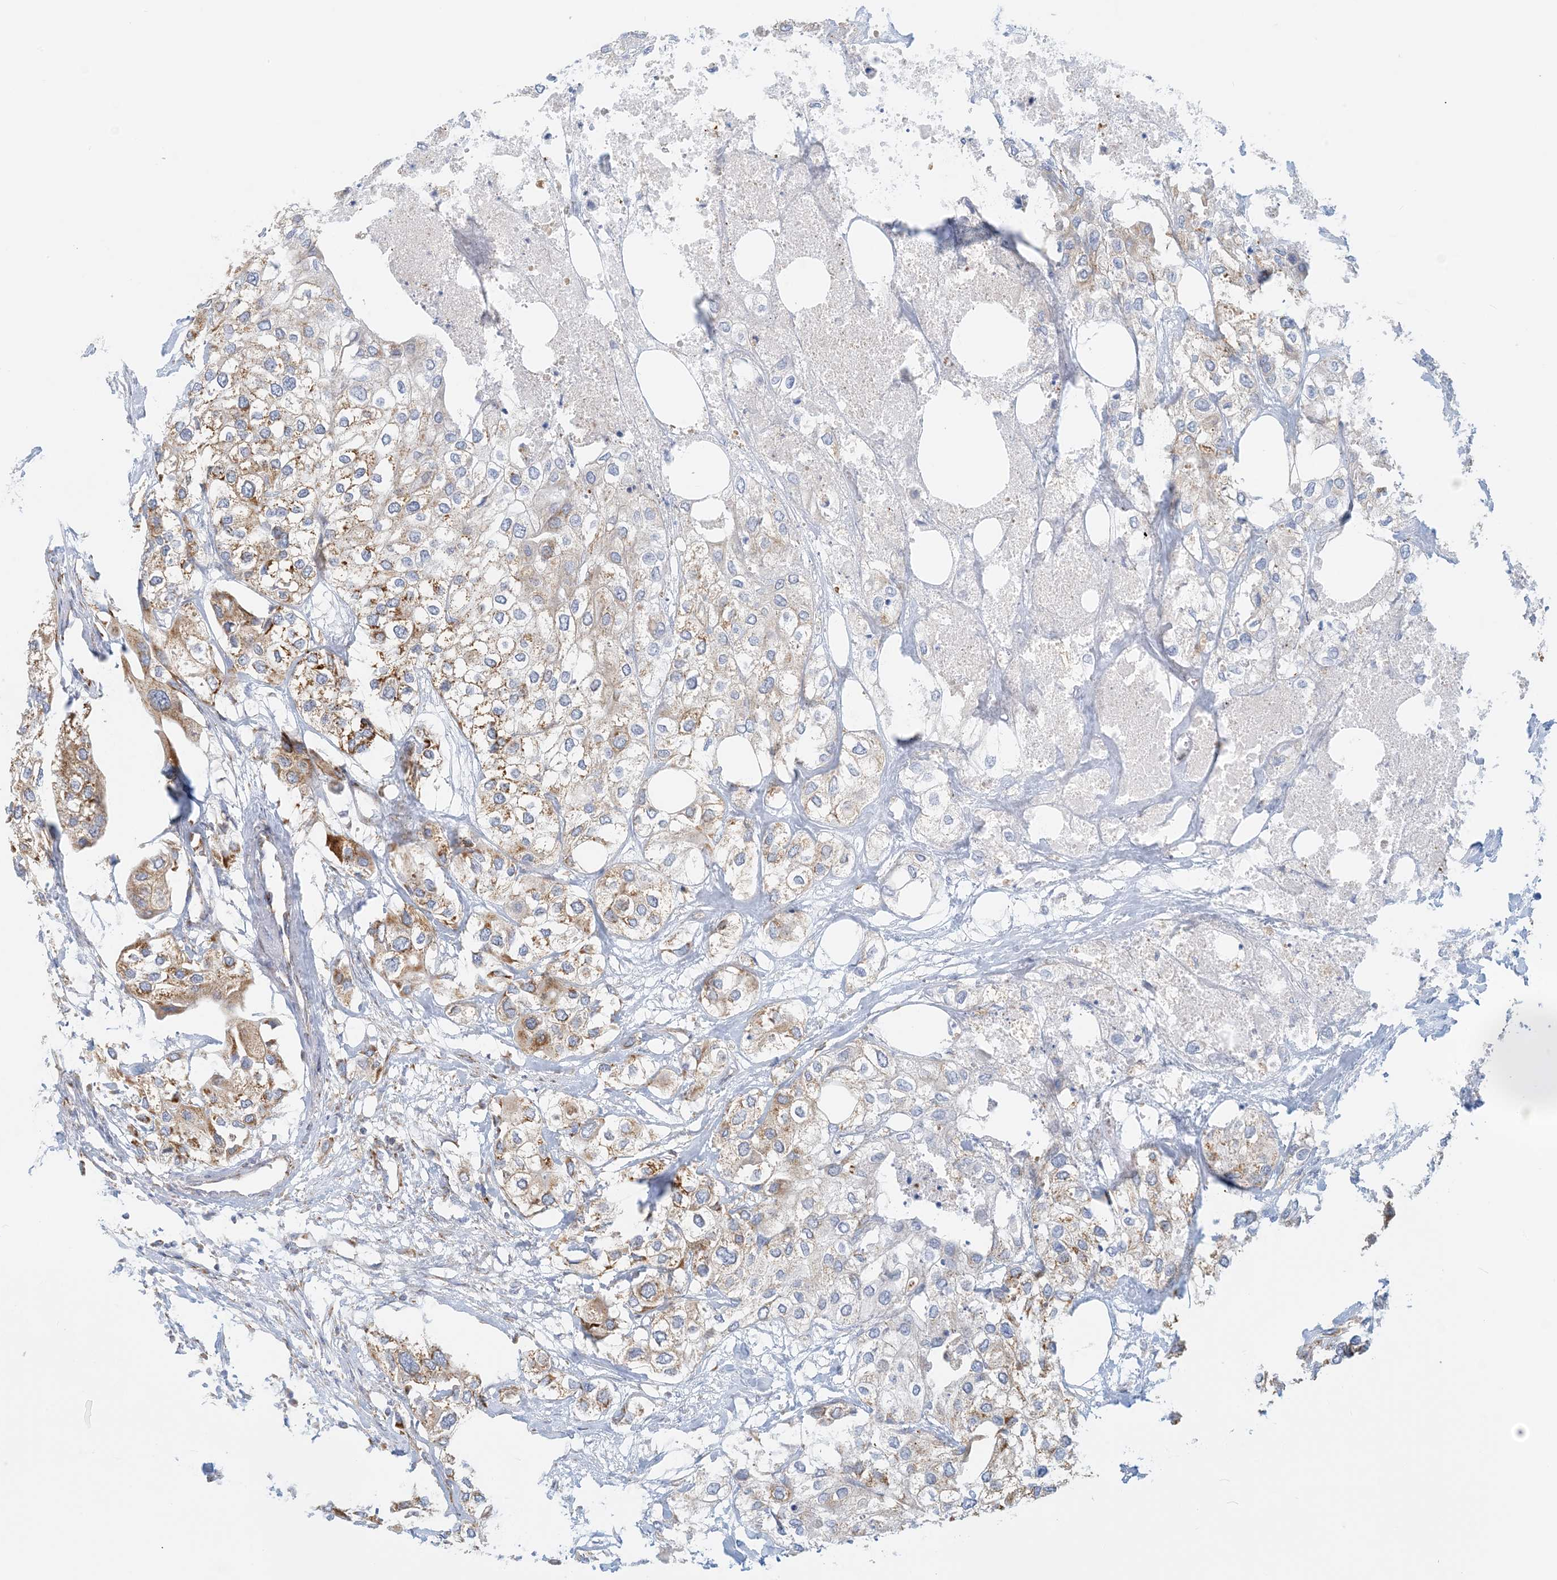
{"staining": {"intensity": "moderate", "quantity": "25%-75%", "location": "cytoplasmic/membranous"}, "tissue": "urothelial cancer", "cell_type": "Tumor cells", "image_type": "cancer", "snomed": [{"axis": "morphology", "description": "Urothelial carcinoma, High grade"}, {"axis": "topography", "description": "Urinary bladder"}], "caption": "A medium amount of moderate cytoplasmic/membranous expression is identified in about 25%-75% of tumor cells in urothelial carcinoma (high-grade) tissue. The protein of interest is shown in brown color, while the nuclei are stained blue.", "gene": "COA3", "patient": {"sex": "male", "age": 64}}